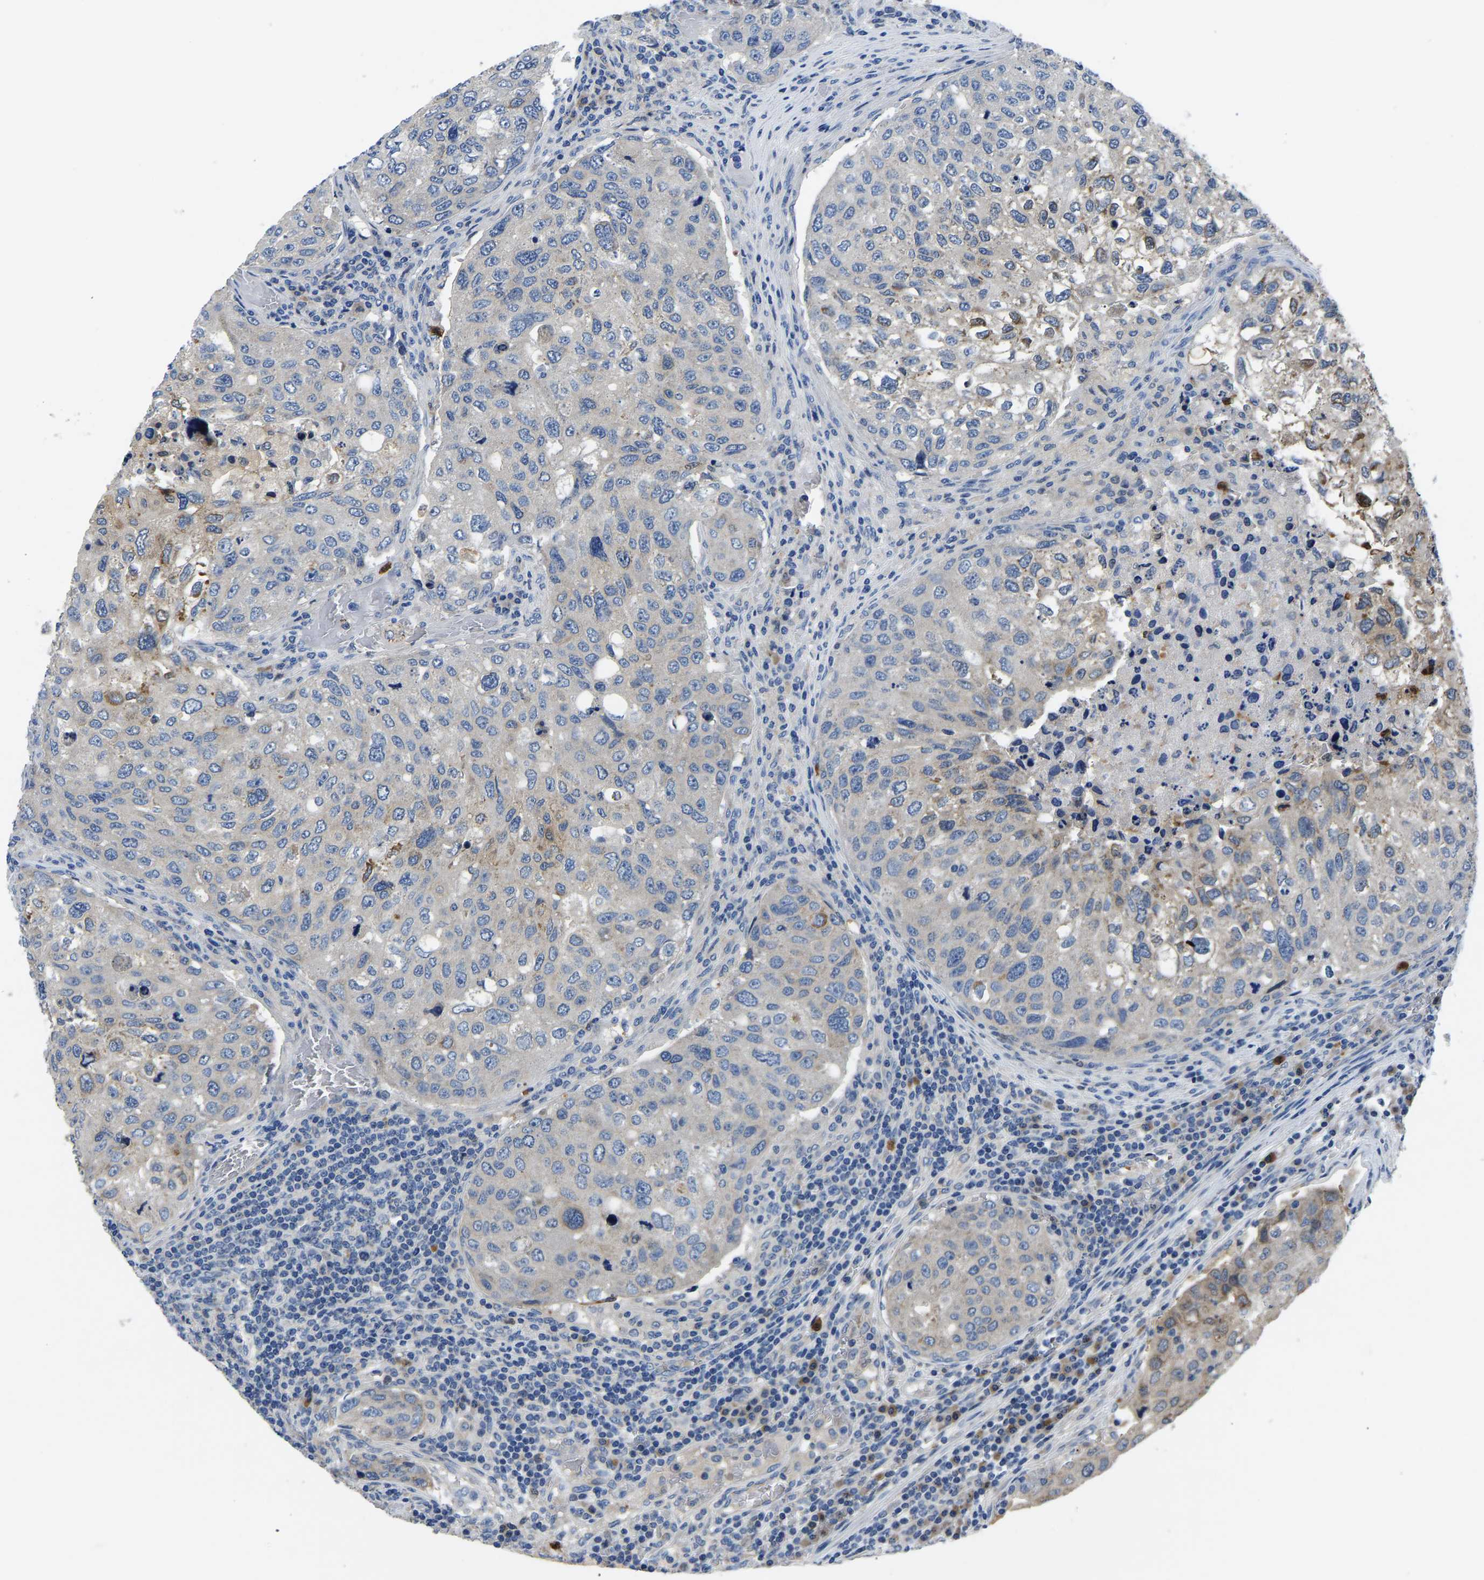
{"staining": {"intensity": "negative", "quantity": "none", "location": "none"}, "tissue": "urothelial cancer", "cell_type": "Tumor cells", "image_type": "cancer", "snomed": [{"axis": "morphology", "description": "Urothelial carcinoma, High grade"}, {"axis": "topography", "description": "Lymph node"}, {"axis": "topography", "description": "Urinary bladder"}], "caption": "Immunohistochemical staining of urothelial cancer reveals no significant staining in tumor cells. (Stains: DAB IHC with hematoxylin counter stain, Microscopy: brightfield microscopy at high magnification).", "gene": "TOR1B", "patient": {"sex": "male", "age": 51}}